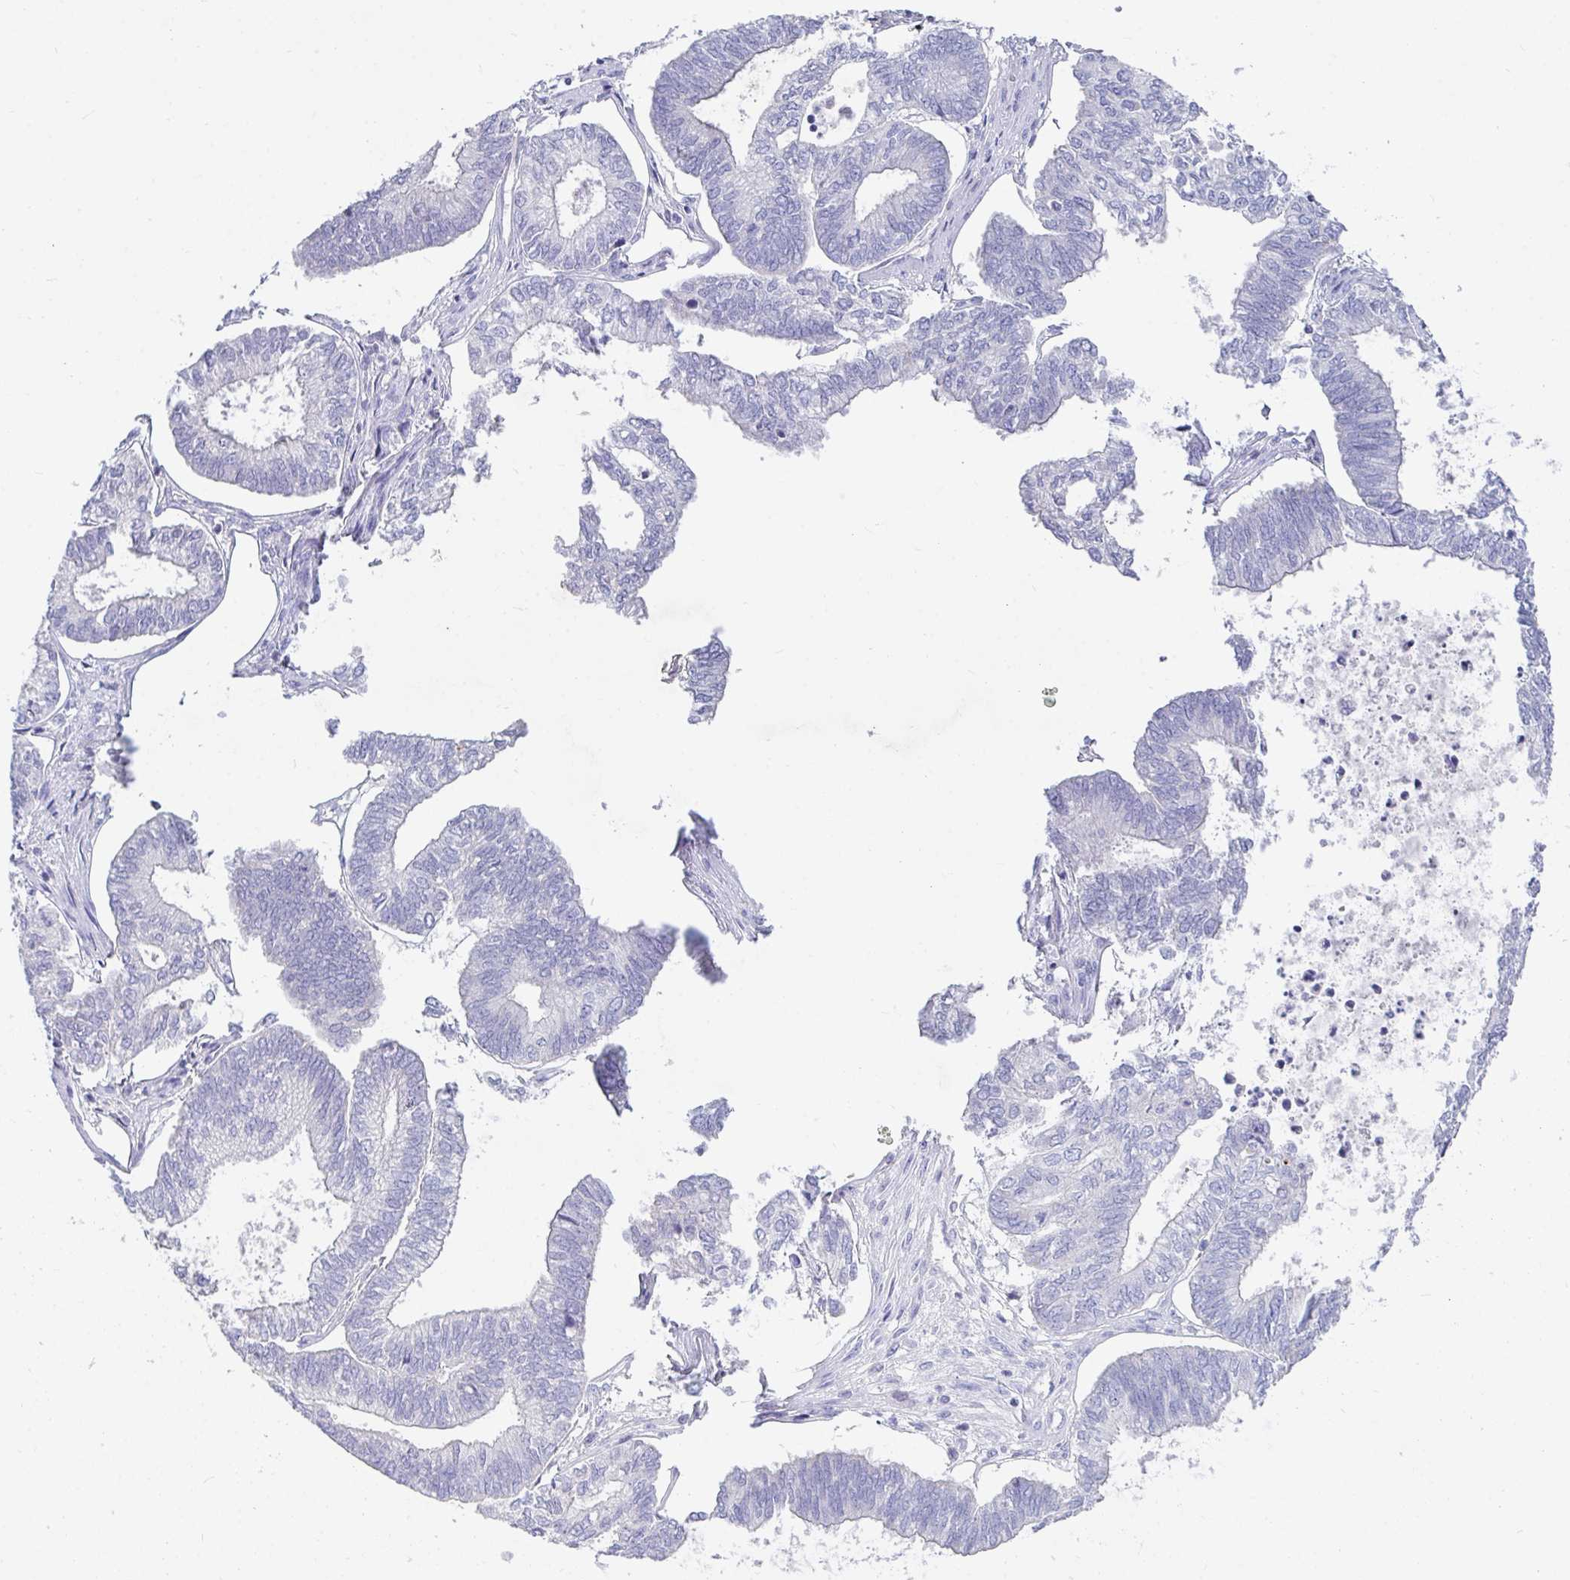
{"staining": {"intensity": "negative", "quantity": "none", "location": "none"}, "tissue": "ovarian cancer", "cell_type": "Tumor cells", "image_type": "cancer", "snomed": [{"axis": "morphology", "description": "Carcinoma, endometroid"}, {"axis": "topography", "description": "Ovary"}], "caption": "A histopathology image of human ovarian endometroid carcinoma is negative for staining in tumor cells. (DAB (3,3'-diaminobenzidine) IHC with hematoxylin counter stain).", "gene": "ZNF561", "patient": {"sex": "female", "age": 64}}